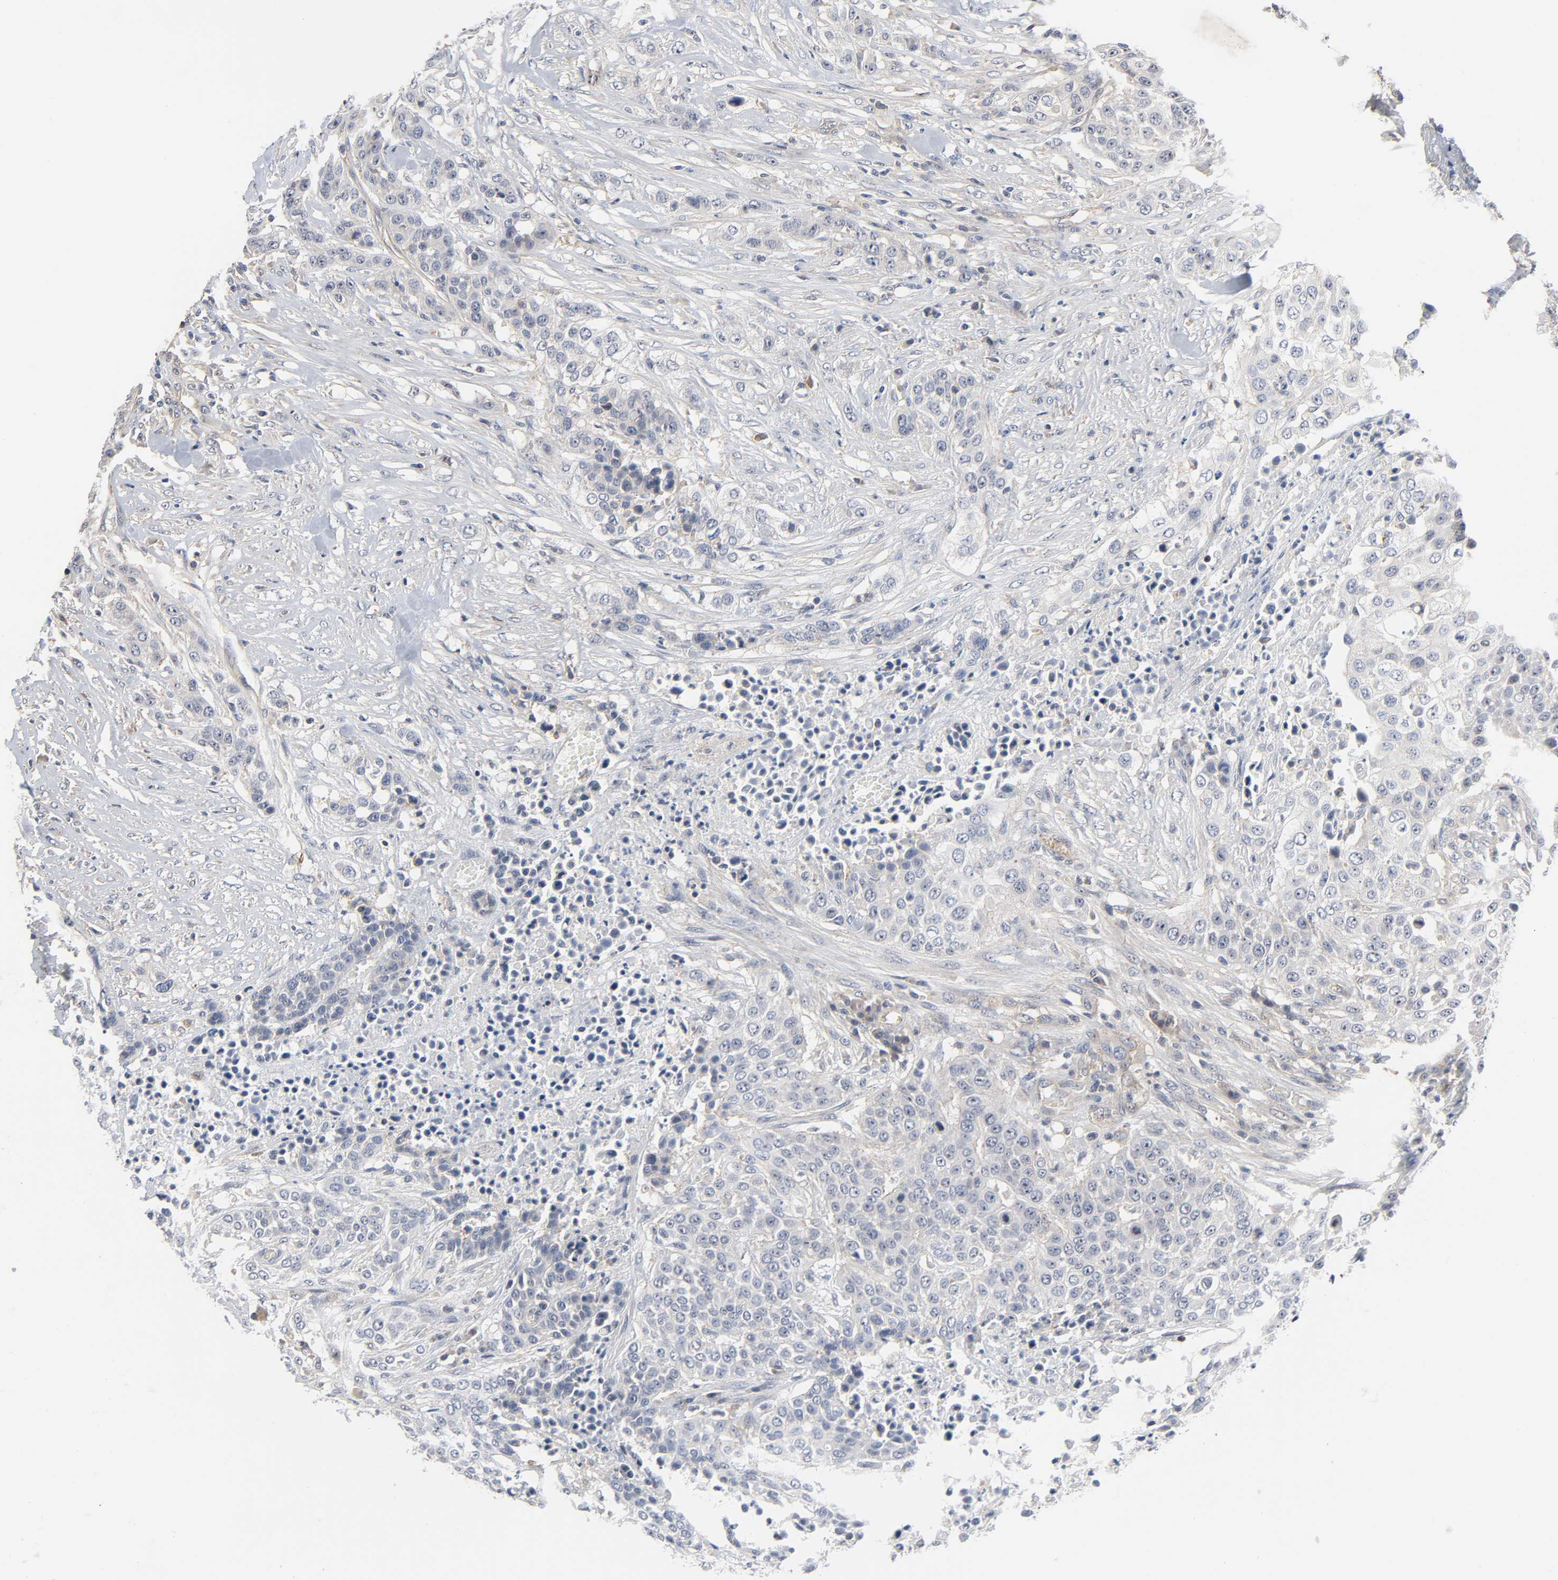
{"staining": {"intensity": "weak", "quantity": "<25%", "location": "cytoplasmic/membranous"}, "tissue": "urothelial cancer", "cell_type": "Tumor cells", "image_type": "cancer", "snomed": [{"axis": "morphology", "description": "Urothelial carcinoma, High grade"}, {"axis": "topography", "description": "Urinary bladder"}], "caption": "Human urothelial cancer stained for a protein using IHC demonstrates no positivity in tumor cells.", "gene": "DDX10", "patient": {"sex": "male", "age": 74}}